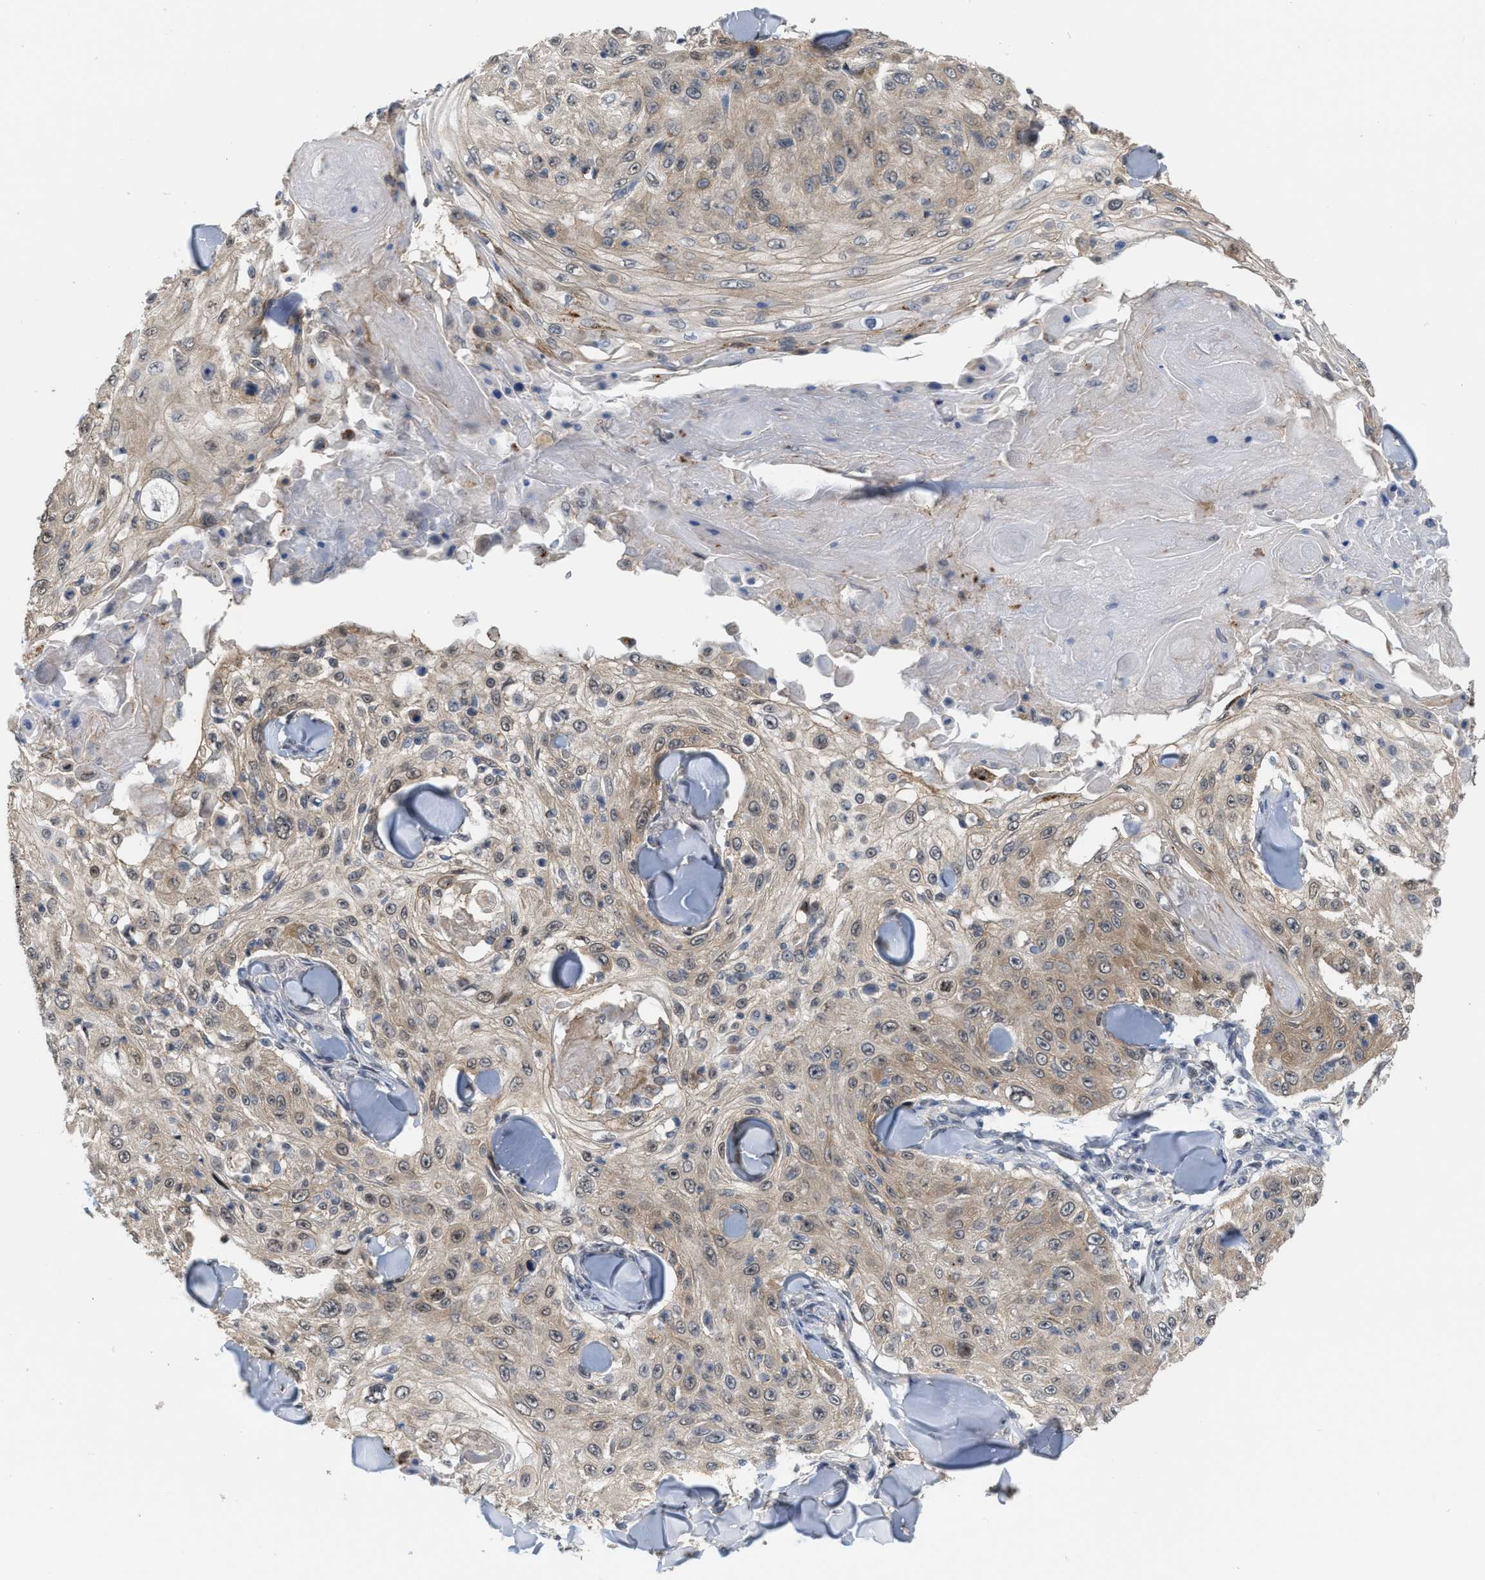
{"staining": {"intensity": "moderate", "quantity": ">75%", "location": "cytoplasmic/membranous"}, "tissue": "skin cancer", "cell_type": "Tumor cells", "image_type": "cancer", "snomed": [{"axis": "morphology", "description": "Squamous cell carcinoma, NOS"}, {"axis": "topography", "description": "Skin"}], "caption": "High-magnification brightfield microscopy of squamous cell carcinoma (skin) stained with DAB (3,3'-diaminobenzidine) (brown) and counterstained with hematoxylin (blue). tumor cells exhibit moderate cytoplasmic/membranous expression is appreciated in approximately>75% of cells. The protein of interest is stained brown, and the nuclei are stained in blue (DAB (3,3'-diaminobenzidine) IHC with brightfield microscopy, high magnification).", "gene": "BAIAP2L1", "patient": {"sex": "male", "age": 86}}